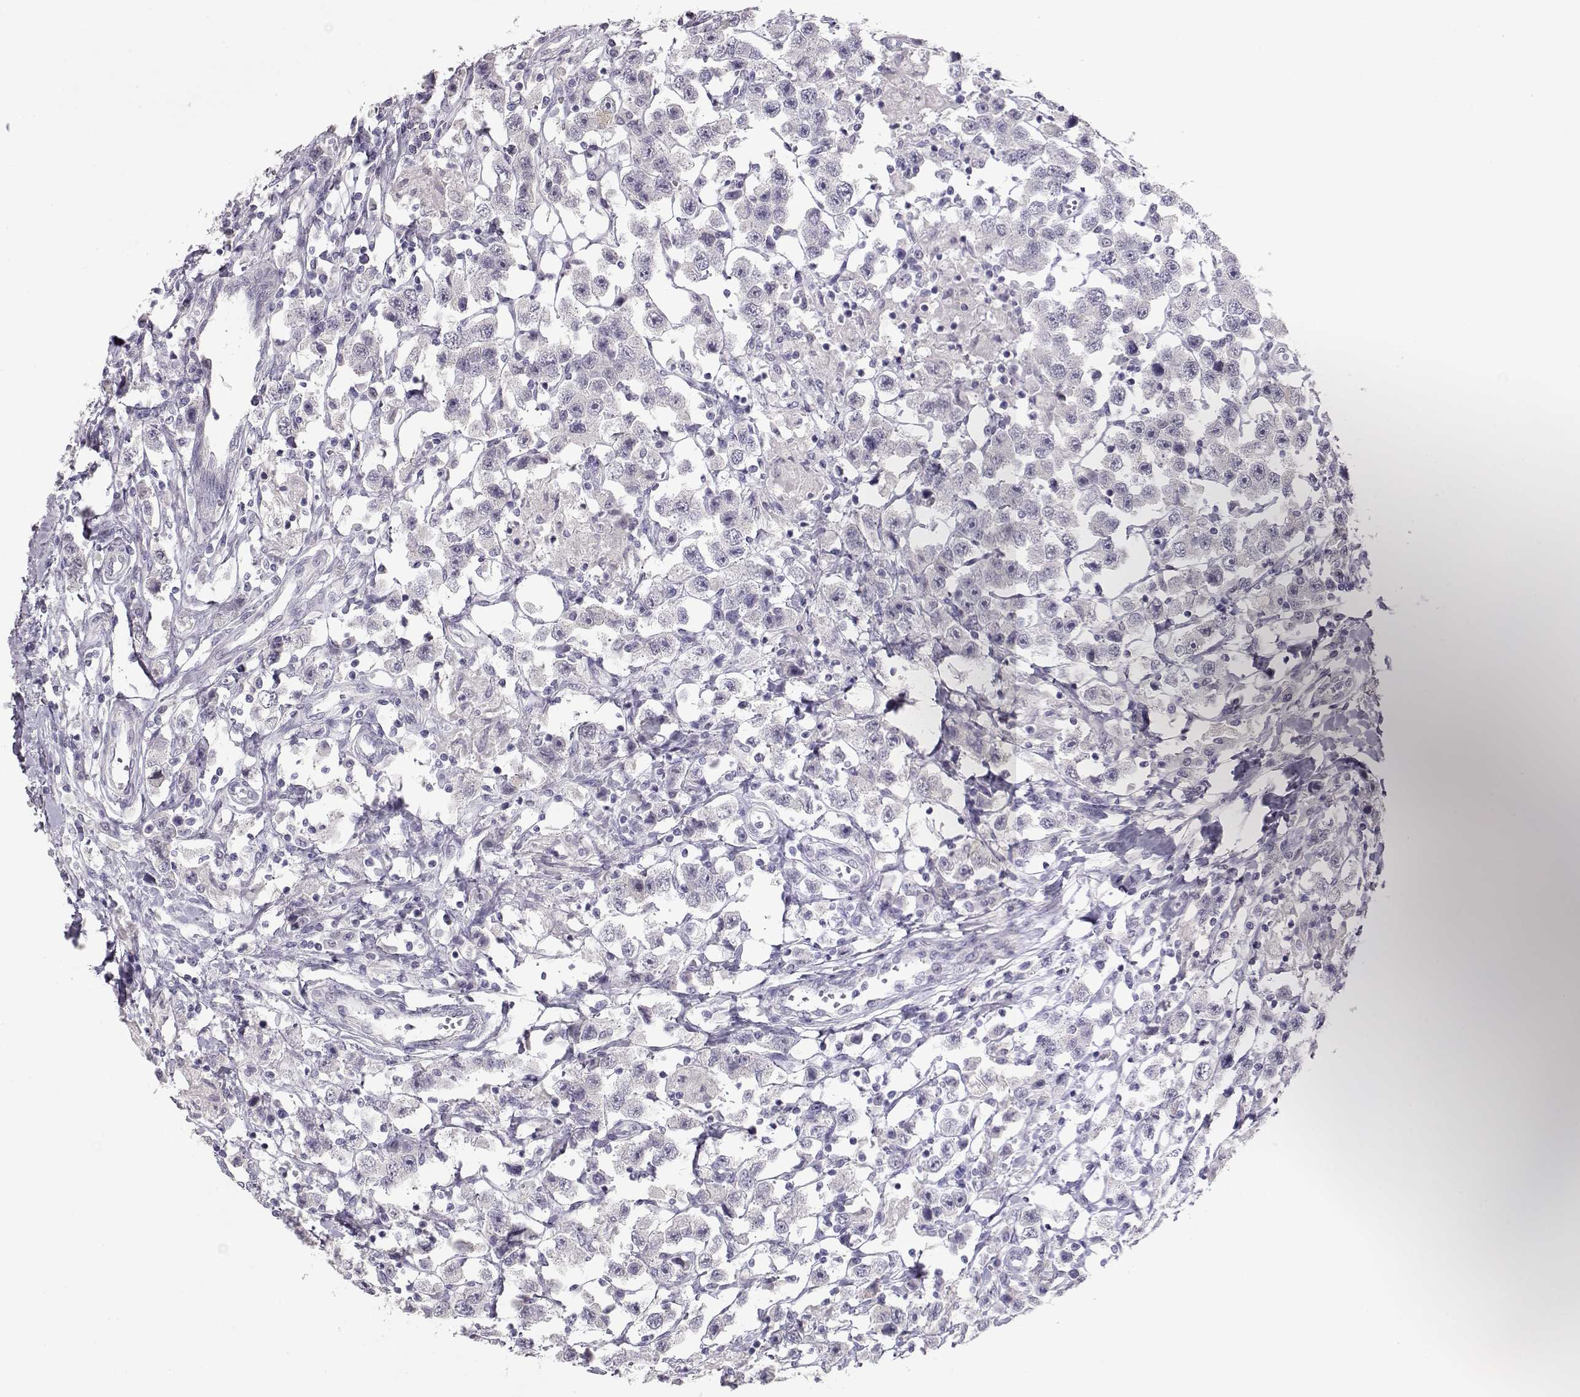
{"staining": {"intensity": "negative", "quantity": "none", "location": "none"}, "tissue": "testis cancer", "cell_type": "Tumor cells", "image_type": "cancer", "snomed": [{"axis": "morphology", "description": "Seminoma, NOS"}, {"axis": "topography", "description": "Testis"}], "caption": "A micrograph of testis cancer (seminoma) stained for a protein exhibits no brown staining in tumor cells.", "gene": "LAMB3", "patient": {"sex": "male", "age": 45}}